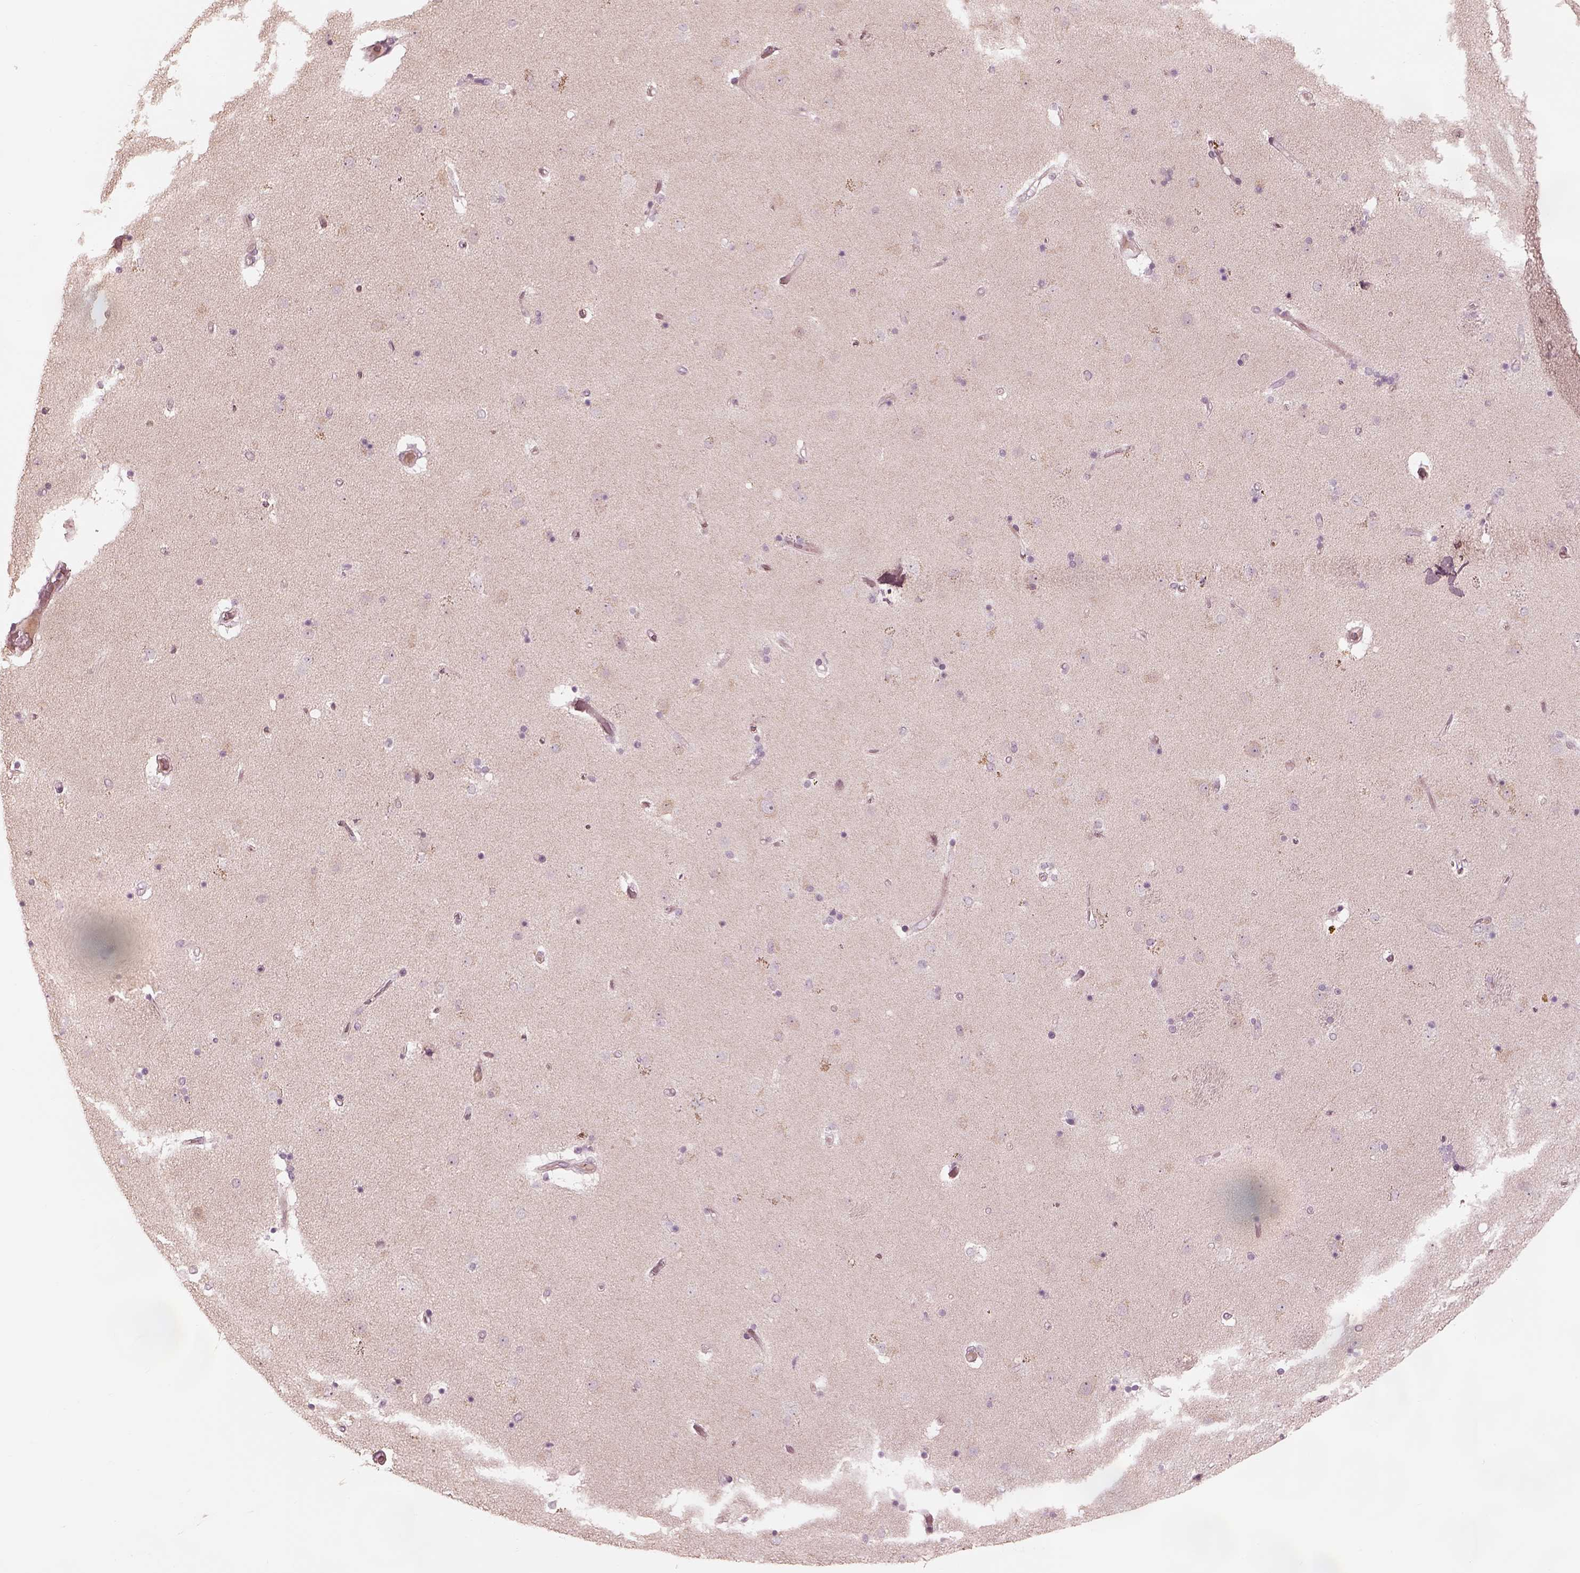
{"staining": {"intensity": "negative", "quantity": "none", "location": "none"}, "tissue": "caudate", "cell_type": "Glial cells", "image_type": "normal", "snomed": [{"axis": "morphology", "description": "Normal tissue, NOS"}, {"axis": "topography", "description": "Lateral ventricle wall"}], "caption": "Glial cells are negative for brown protein staining in normal caudate. Brightfield microscopy of immunohistochemistry (IHC) stained with DAB (brown) and hematoxylin (blue), captured at high magnification.", "gene": "ANKLE1", "patient": {"sex": "female", "age": 71}}